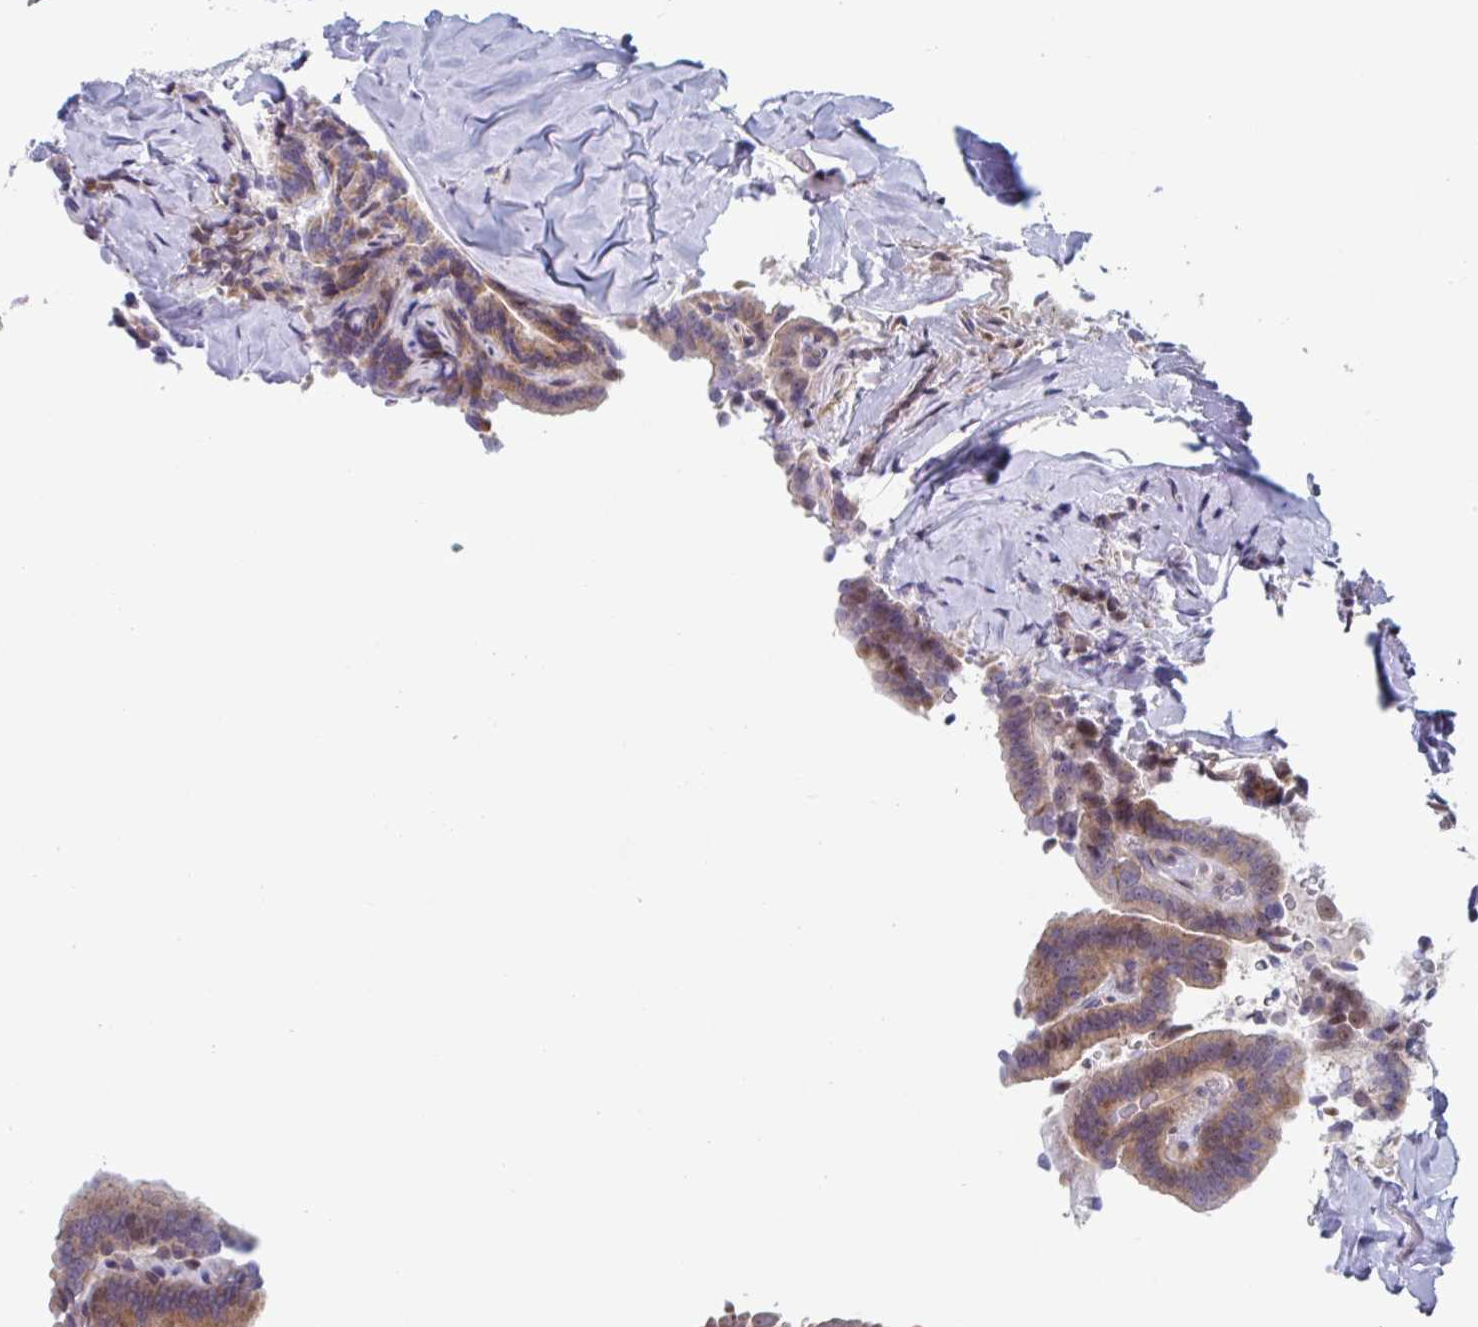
{"staining": {"intensity": "moderate", "quantity": ">75%", "location": "cytoplasmic/membranous"}, "tissue": "thyroid cancer", "cell_type": "Tumor cells", "image_type": "cancer", "snomed": [{"axis": "morphology", "description": "Papillary adenocarcinoma, NOS"}, {"axis": "topography", "description": "Thyroid gland"}], "caption": "Approximately >75% of tumor cells in thyroid papillary adenocarcinoma display moderate cytoplasmic/membranous protein expression as visualized by brown immunohistochemical staining.", "gene": "DUXA", "patient": {"sex": "male", "age": 61}}